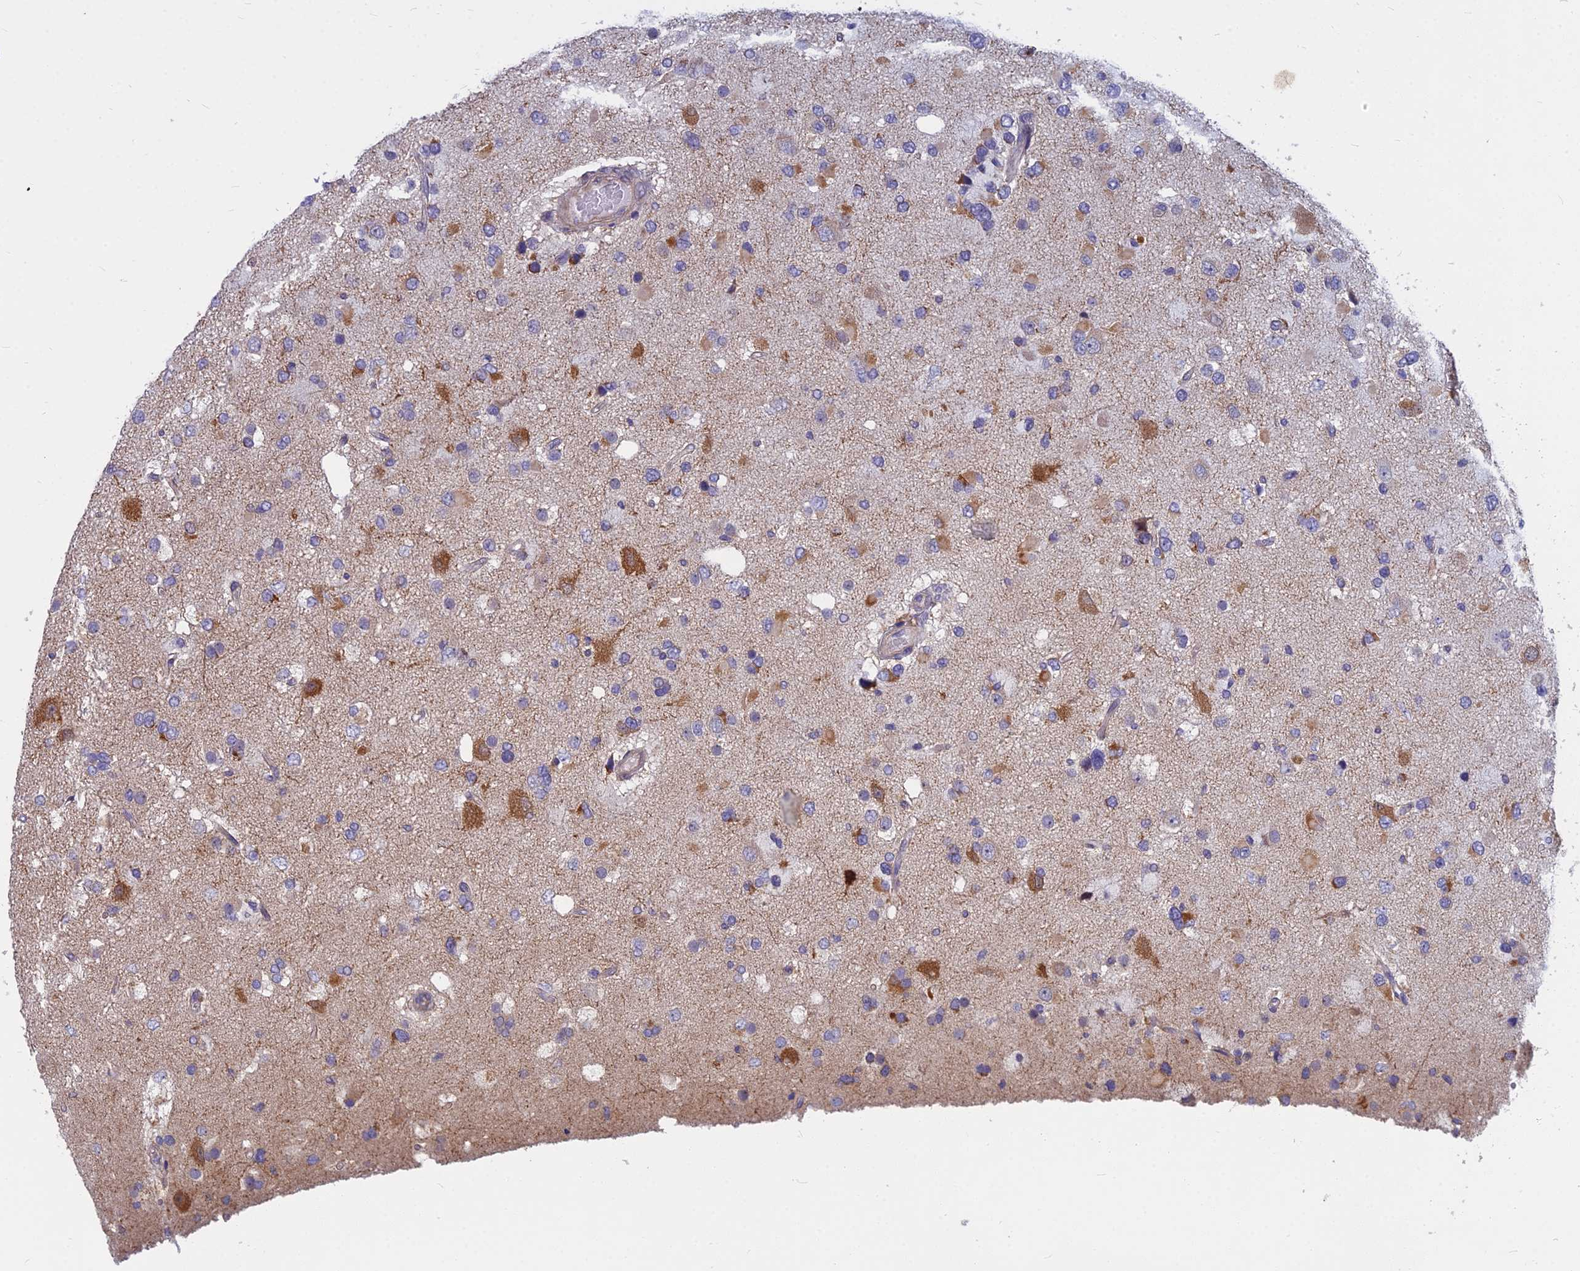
{"staining": {"intensity": "negative", "quantity": "none", "location": "none"}, "tissue": "glioma", "cell_type": "Tumor cells", "image_type": "cancer", "snomed": [{"axis": "morphology", "description": "Glioma, malignant, High grade"}, {"axis": "topography", "description": "Brain"}], "caption": "Glioma stained for a protein using IHC reveals no expression tumor cells.", "gene": "COX20", "patient": {"sex": "male", "age": 53}}